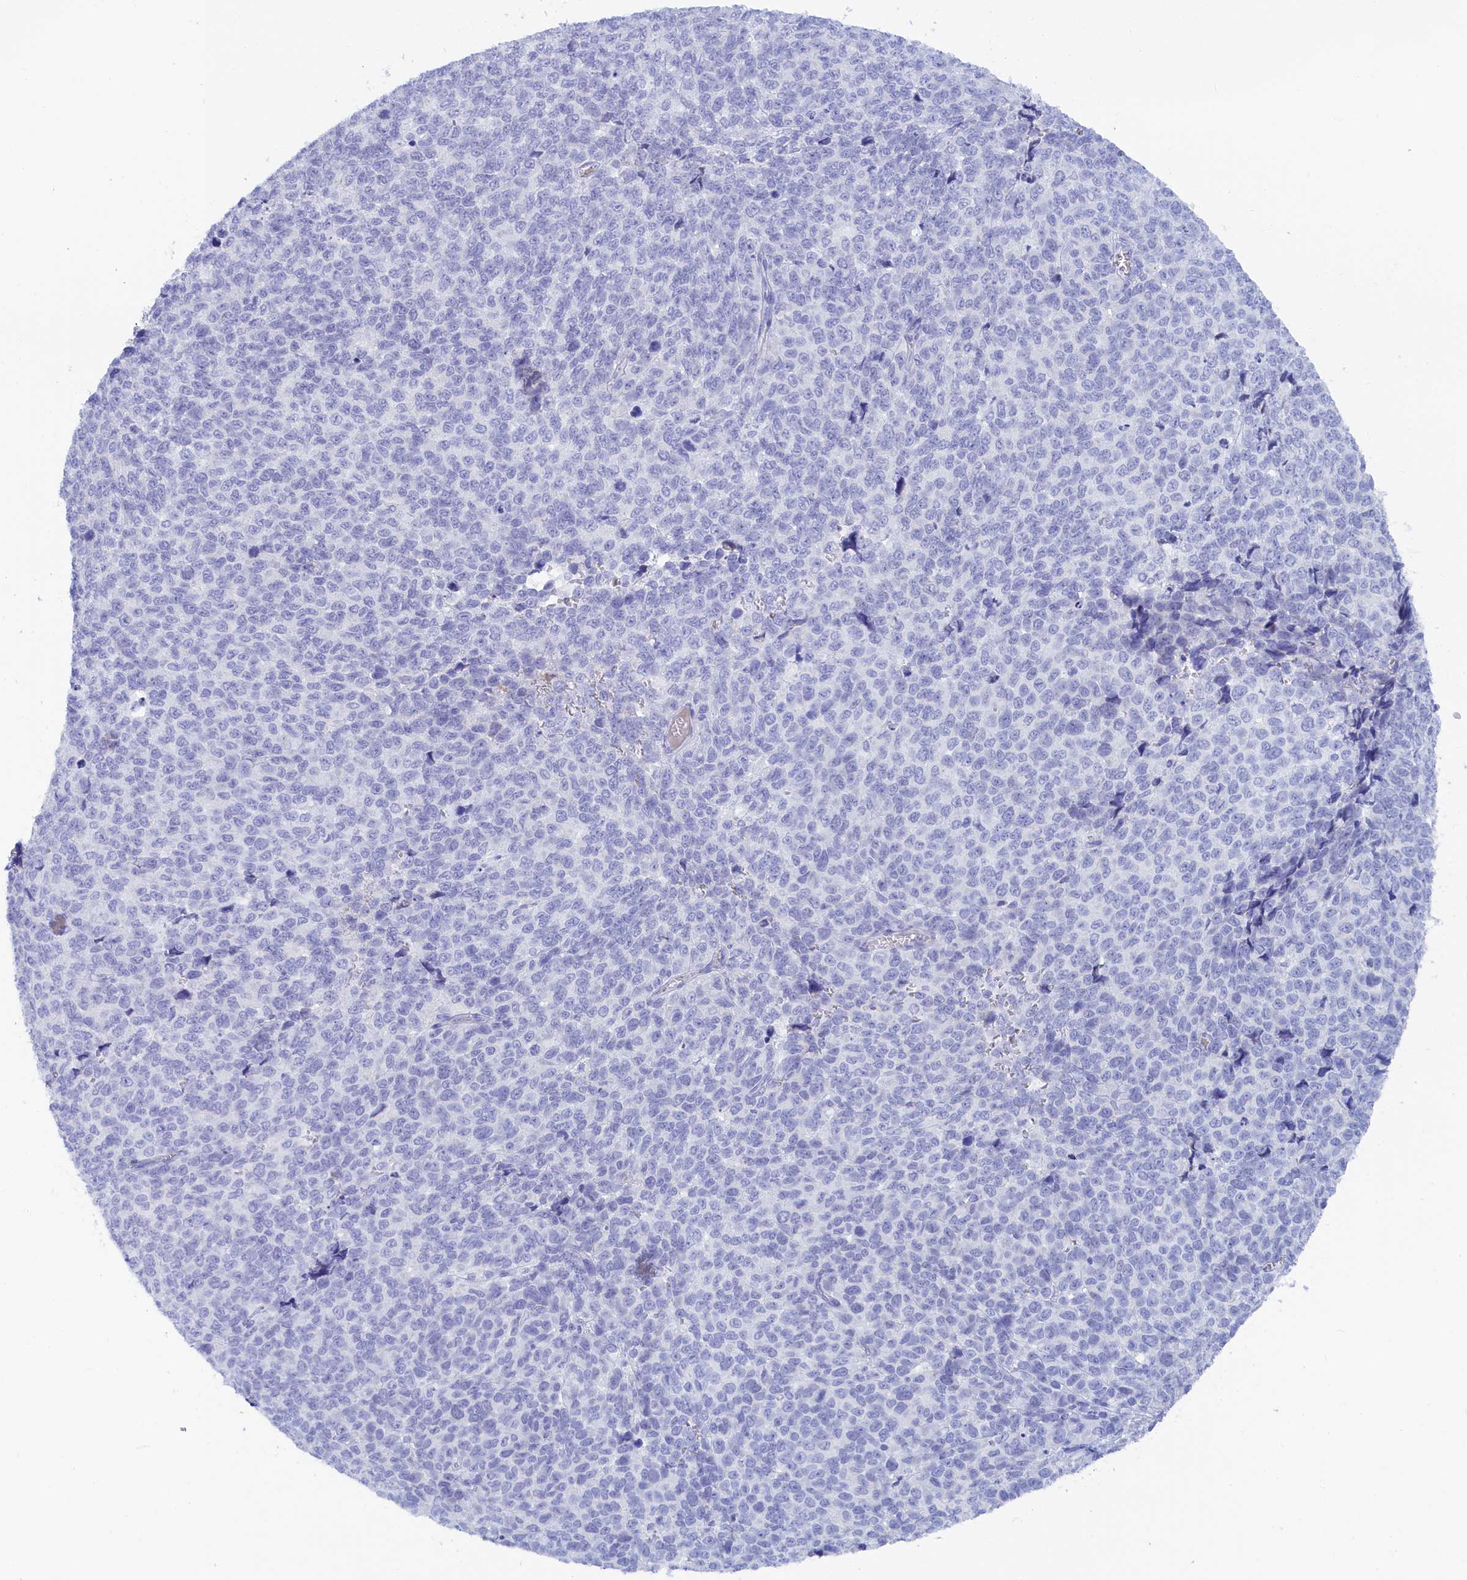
{"staining": {"intensity": "negative", "quantity": "none", "location": "none"}, "tissue": "melanoma", "cell_type": "Tumor cells", "image_type": "cancer", "snomed": [{"axis": "morphology", "description": "Malignant melanoma, NOS"}, {"axis": "topography", "description": "Nose, NOS"}], "caption": "An IHC histopathology image of melanoma is shown. There is no staining in tumor cells of melanoma. The staining was performed using DAB to visualize the protein expression in brown, while the nuclei were stained in blue with hematoxylin (Magnification: 20x).", "gene": "TRIM10", "patient": {"sex": "female", "age": 48}}